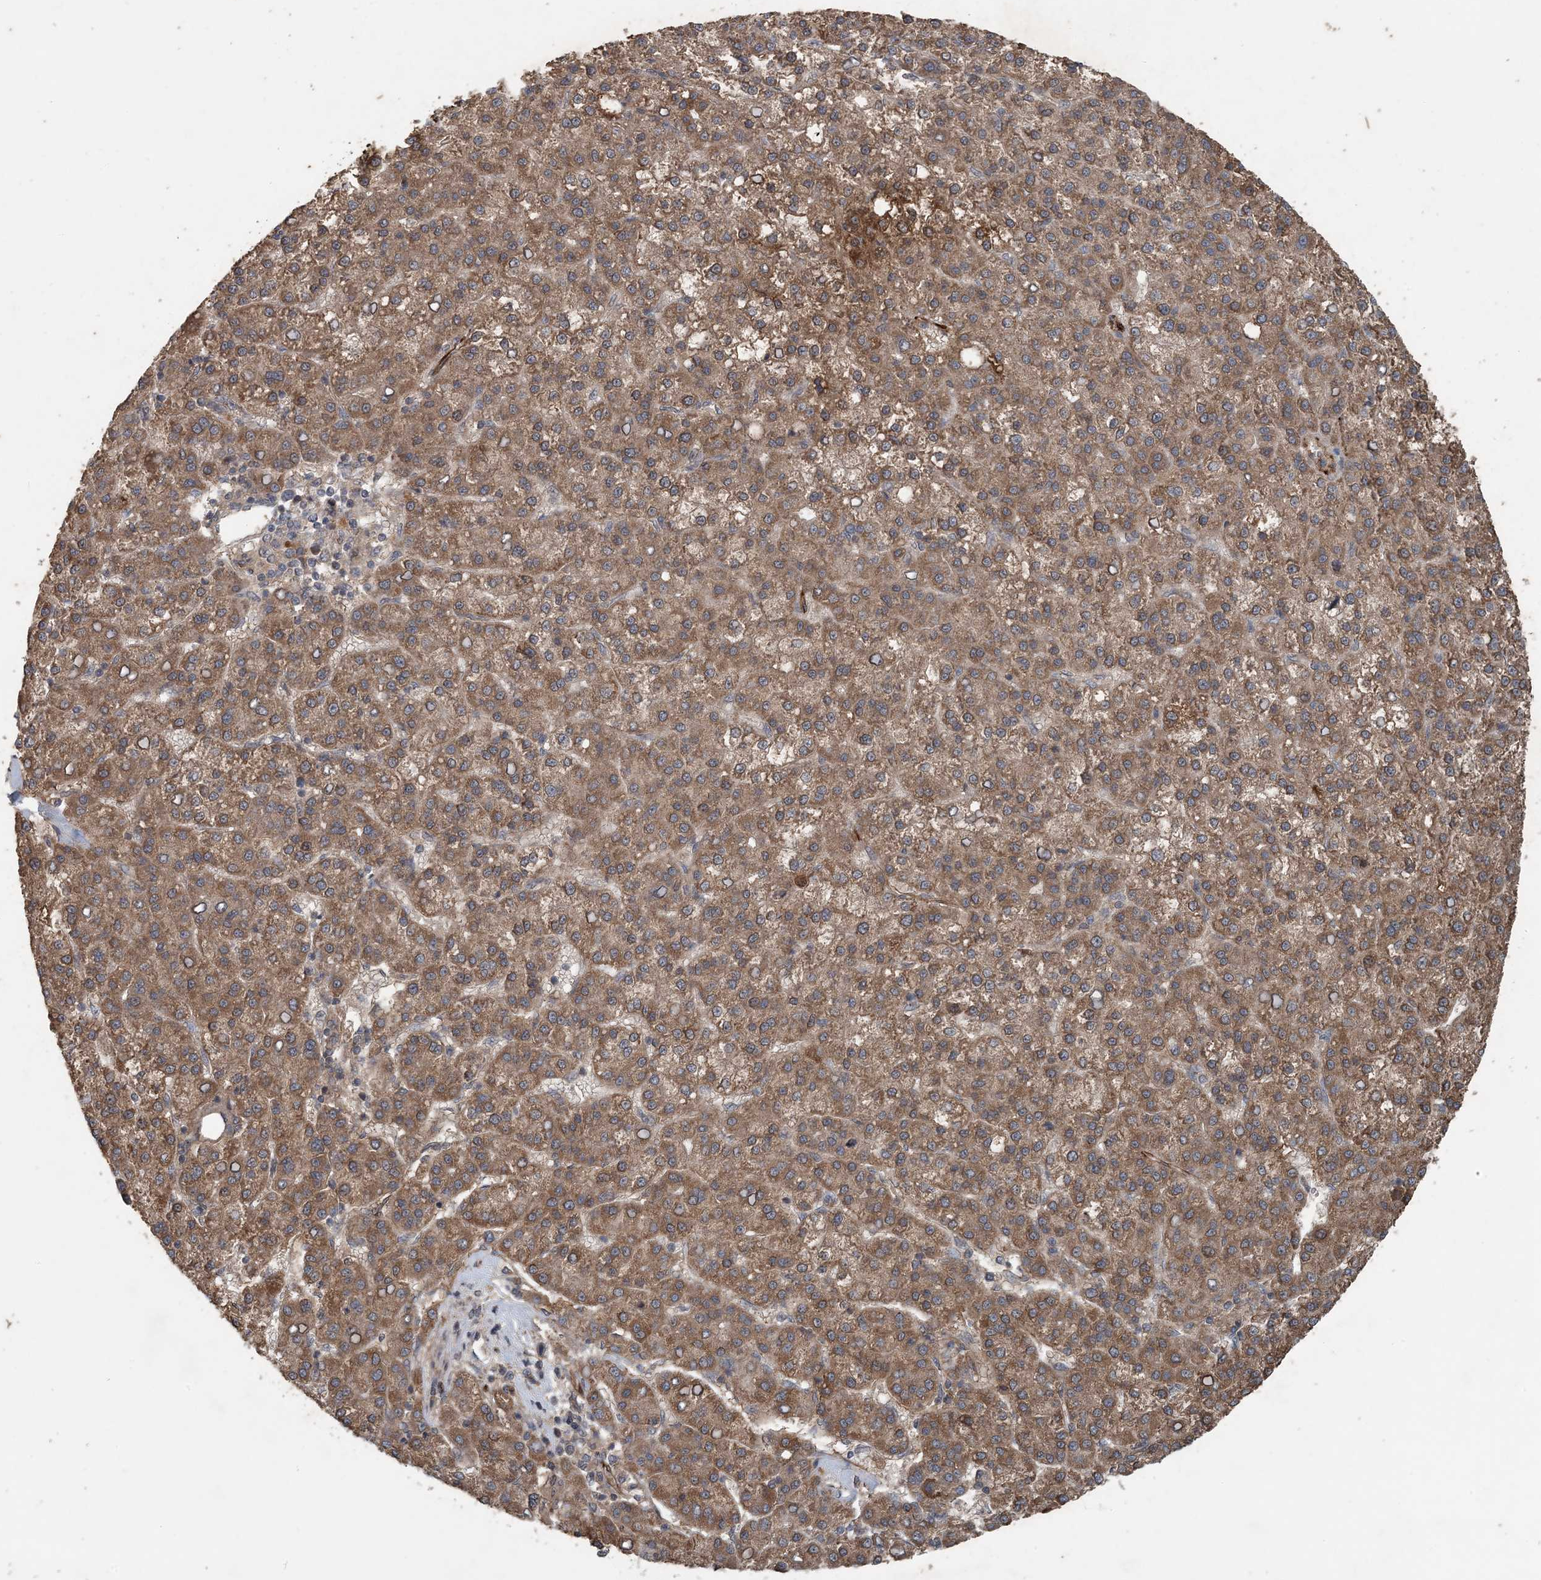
{"staining": {"intensity": "moderate", "quantity": ">75%", "location": "cytoplasmic/membranous"}, "tissue": "liver cancer", "cell_type": "Tumor cells", "image_type": "cancer", "snomed": [{"axis": "morphology", "description": "Carcinoma, Hepatocellular, NOS"}, {"axis": "topography", "description": "Liver"}], "caption": "Liver cancer stained with a brown dye displays moderate cytoplasmic/membranous positive expression in approximately >75% of tumor cells.", "gene": "MYO9B", "patient": {"sex": "female", "age": 58}}